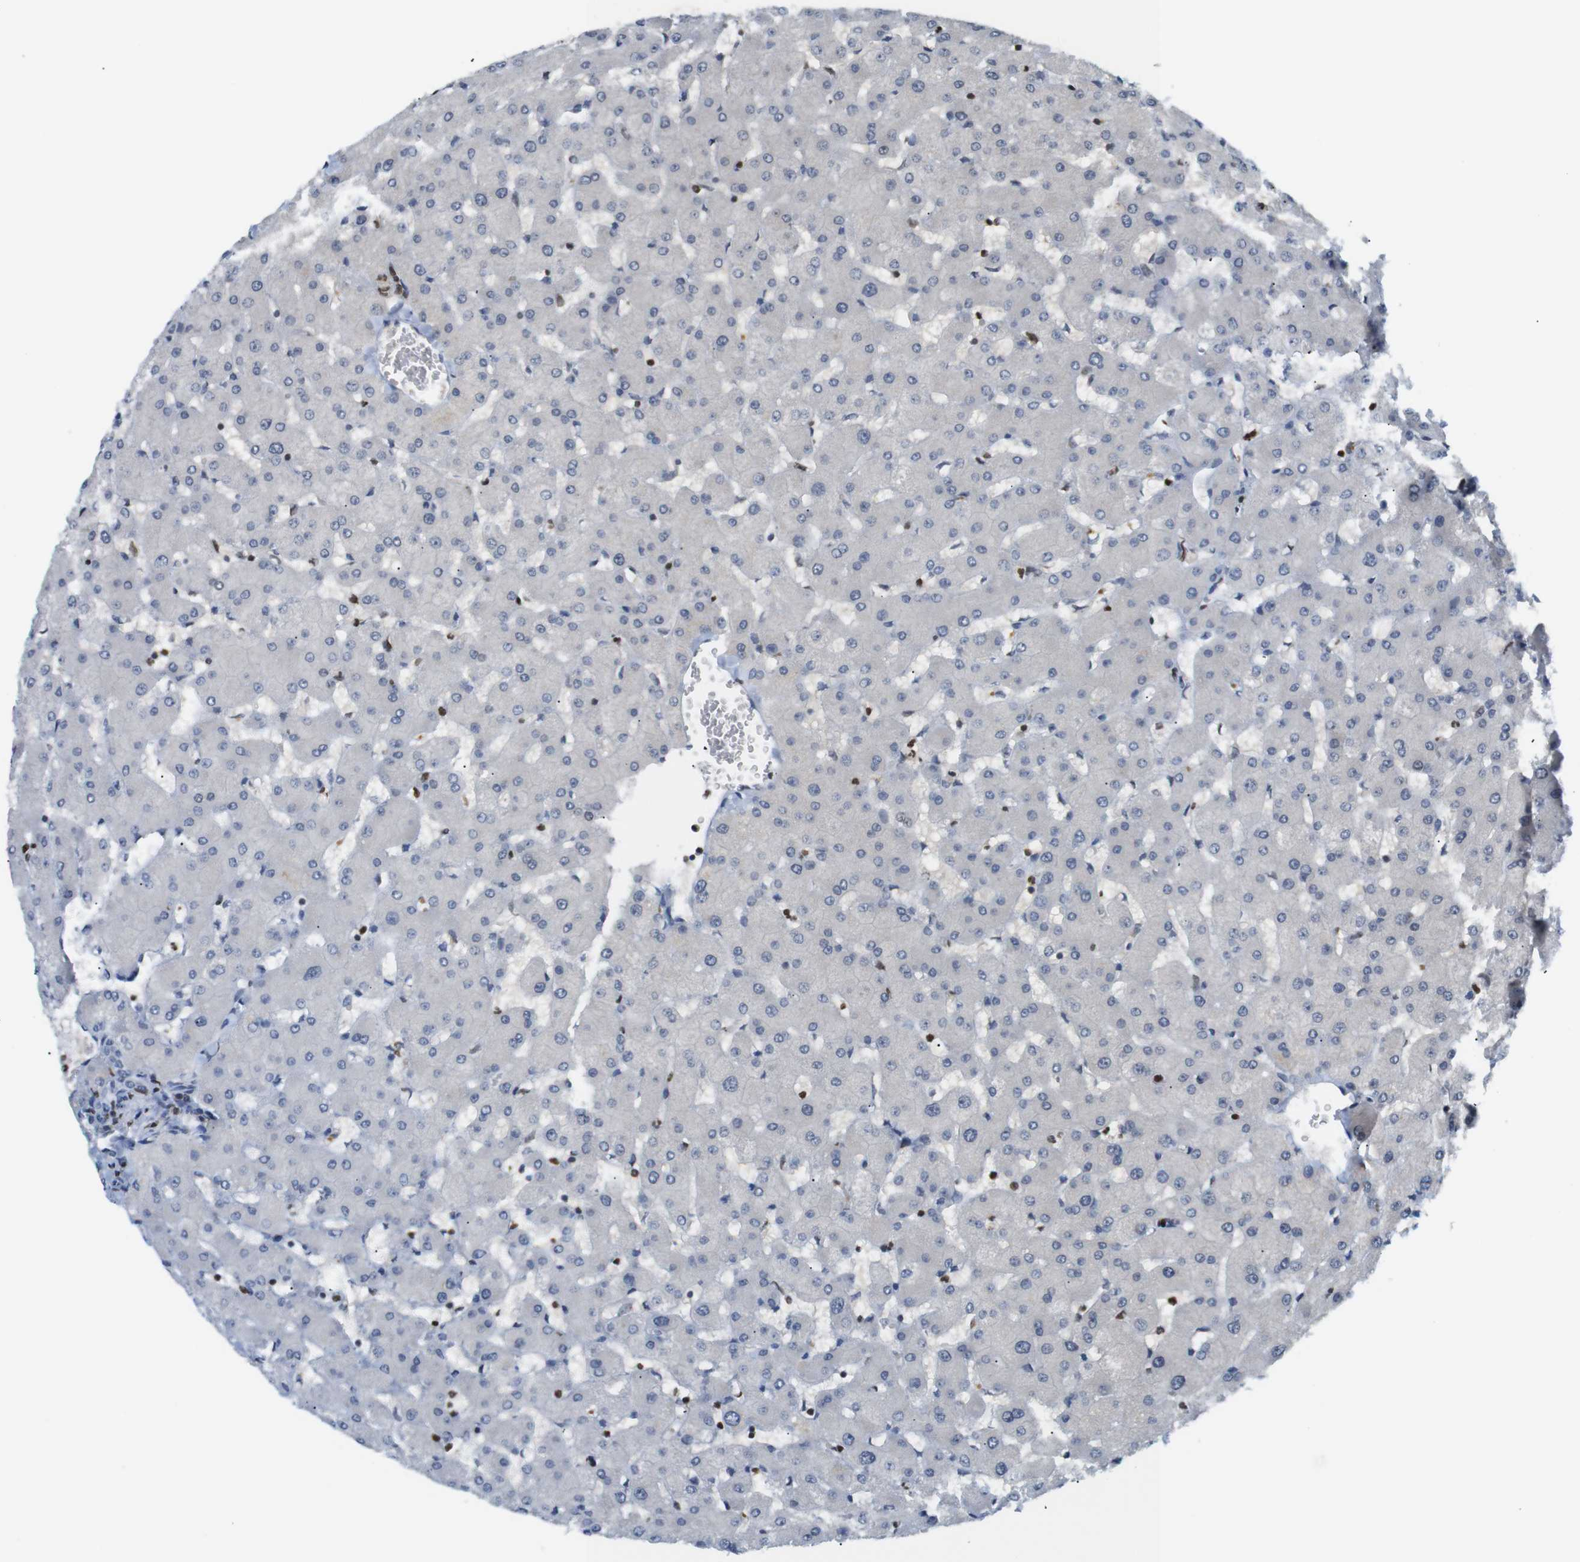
{"staining": {"intensity": "negative", "quantity": "none", "location": "none"}, "tissue": "liver", "cell_type": "Cholangiocytes", "image_type": "normal", "snomed": [{"axis": "morphology", "description": "Normal tissue, NOS"}, {"axis": "topography", "description": "Liver"}], "caption": "Immunohistochemical staining of unremarkable human liver reveals no significant positivity in cholangiocytes.", "gene": "MBD1", "patient": {"sex": "female", "age": 63}}